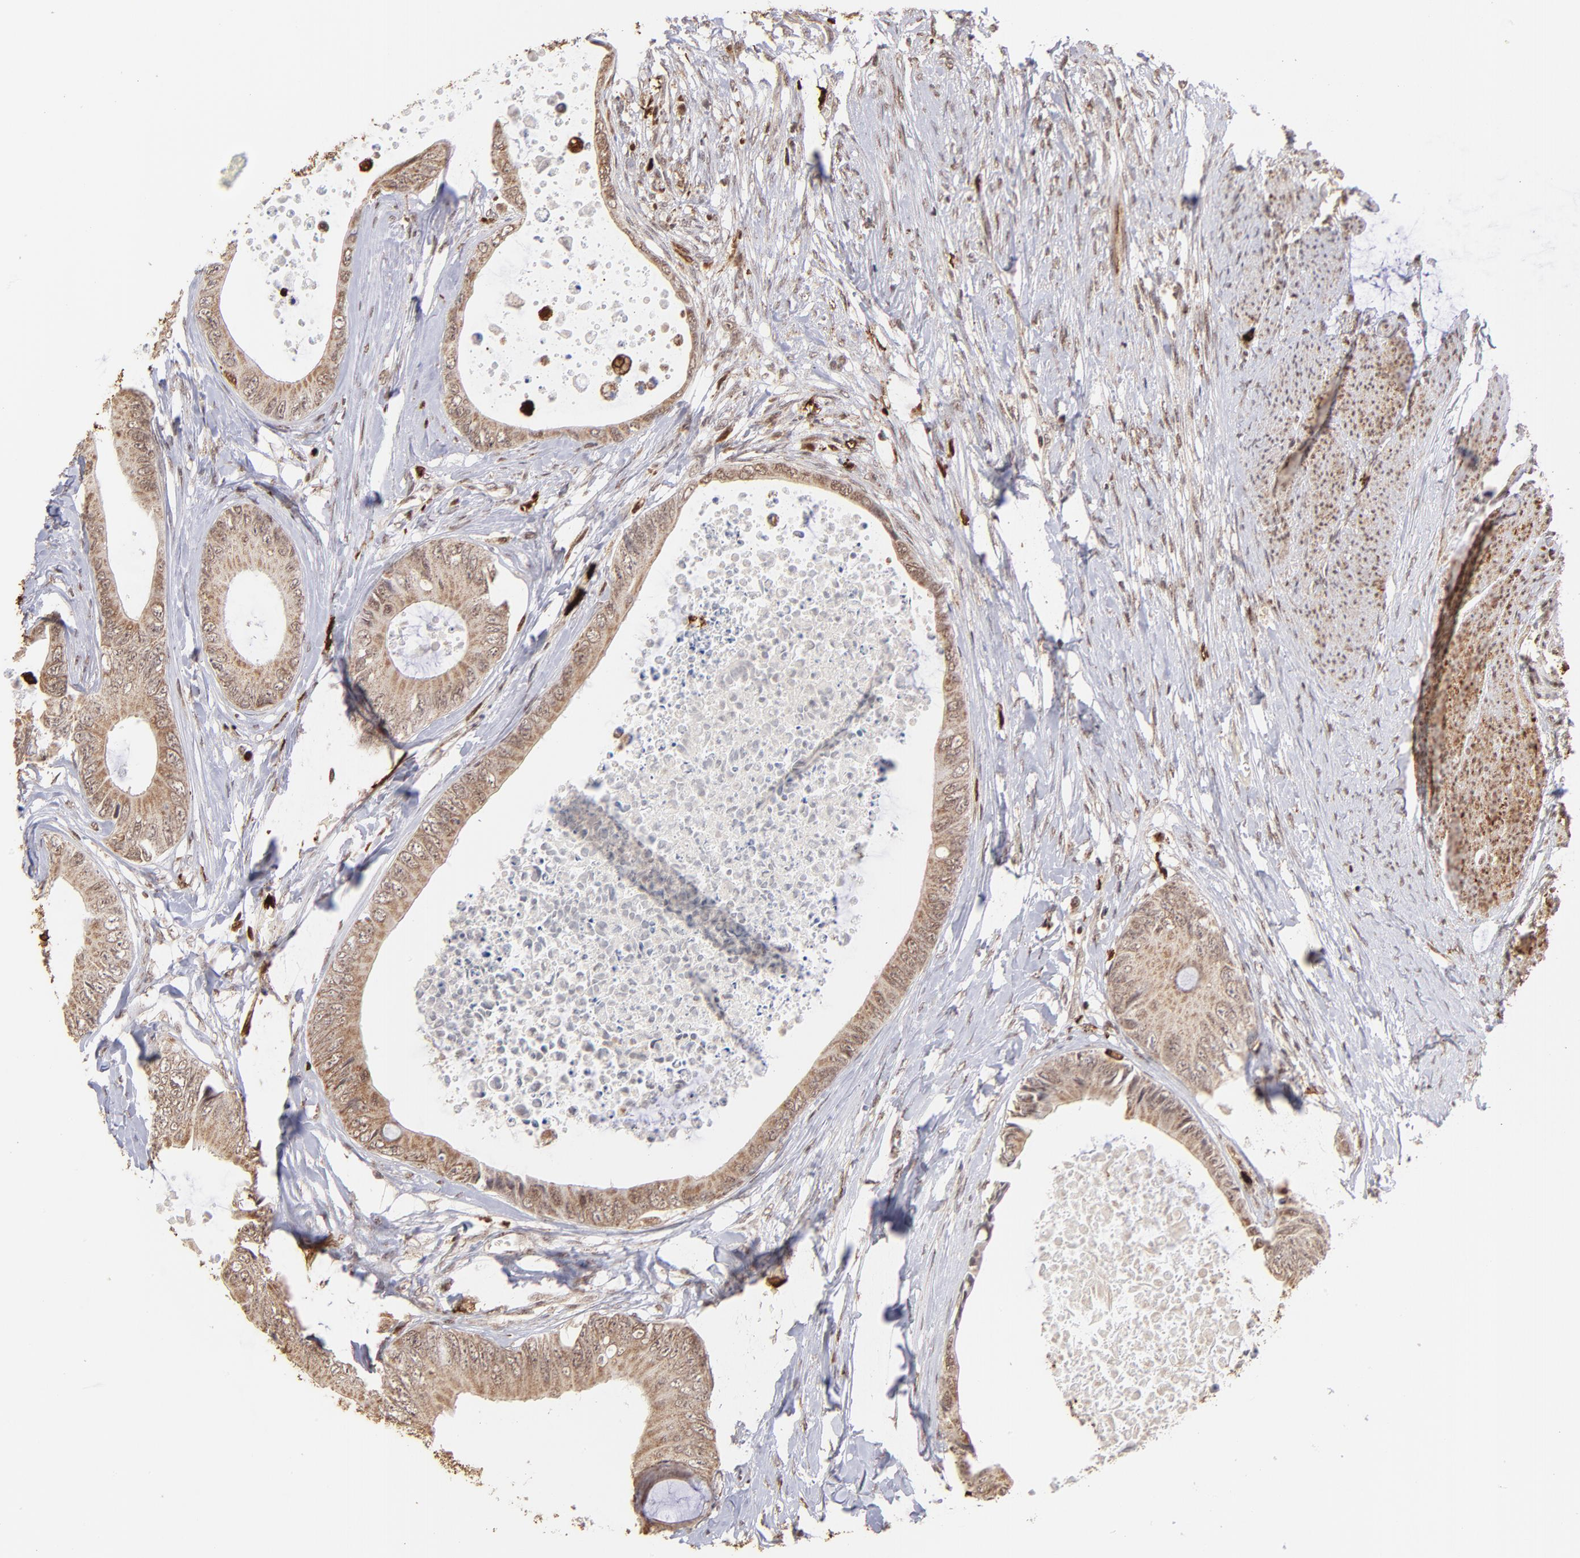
{"staining": {"intensity": "moderate", "quantity": ">75%", "location": "cytoplasmic/membranous,nuclear"}, "tissue": "colorectal cancer", "cell_type": "Tumor cells", "image_type": "cancer", "snomed": [{"axis": "morphology", "description": "Normal tissue, NOS"}, {"axis": "morphology", "description": "Adenocarcinoma, NOS"}, {"axis": "topography", "description": "Rectum"}, {"axis": "topography", "description": "Peripheral nerve tissue"}], "caption": "The histopathology image displays a brown stain indicating the presence of a protein in the cytoplasmic/membranous and nuclear of tumor cells in colorectal cancer (adenocarcinoma).", "gene": "ZFX", "patient": {"sex": "female", "age": 77}}